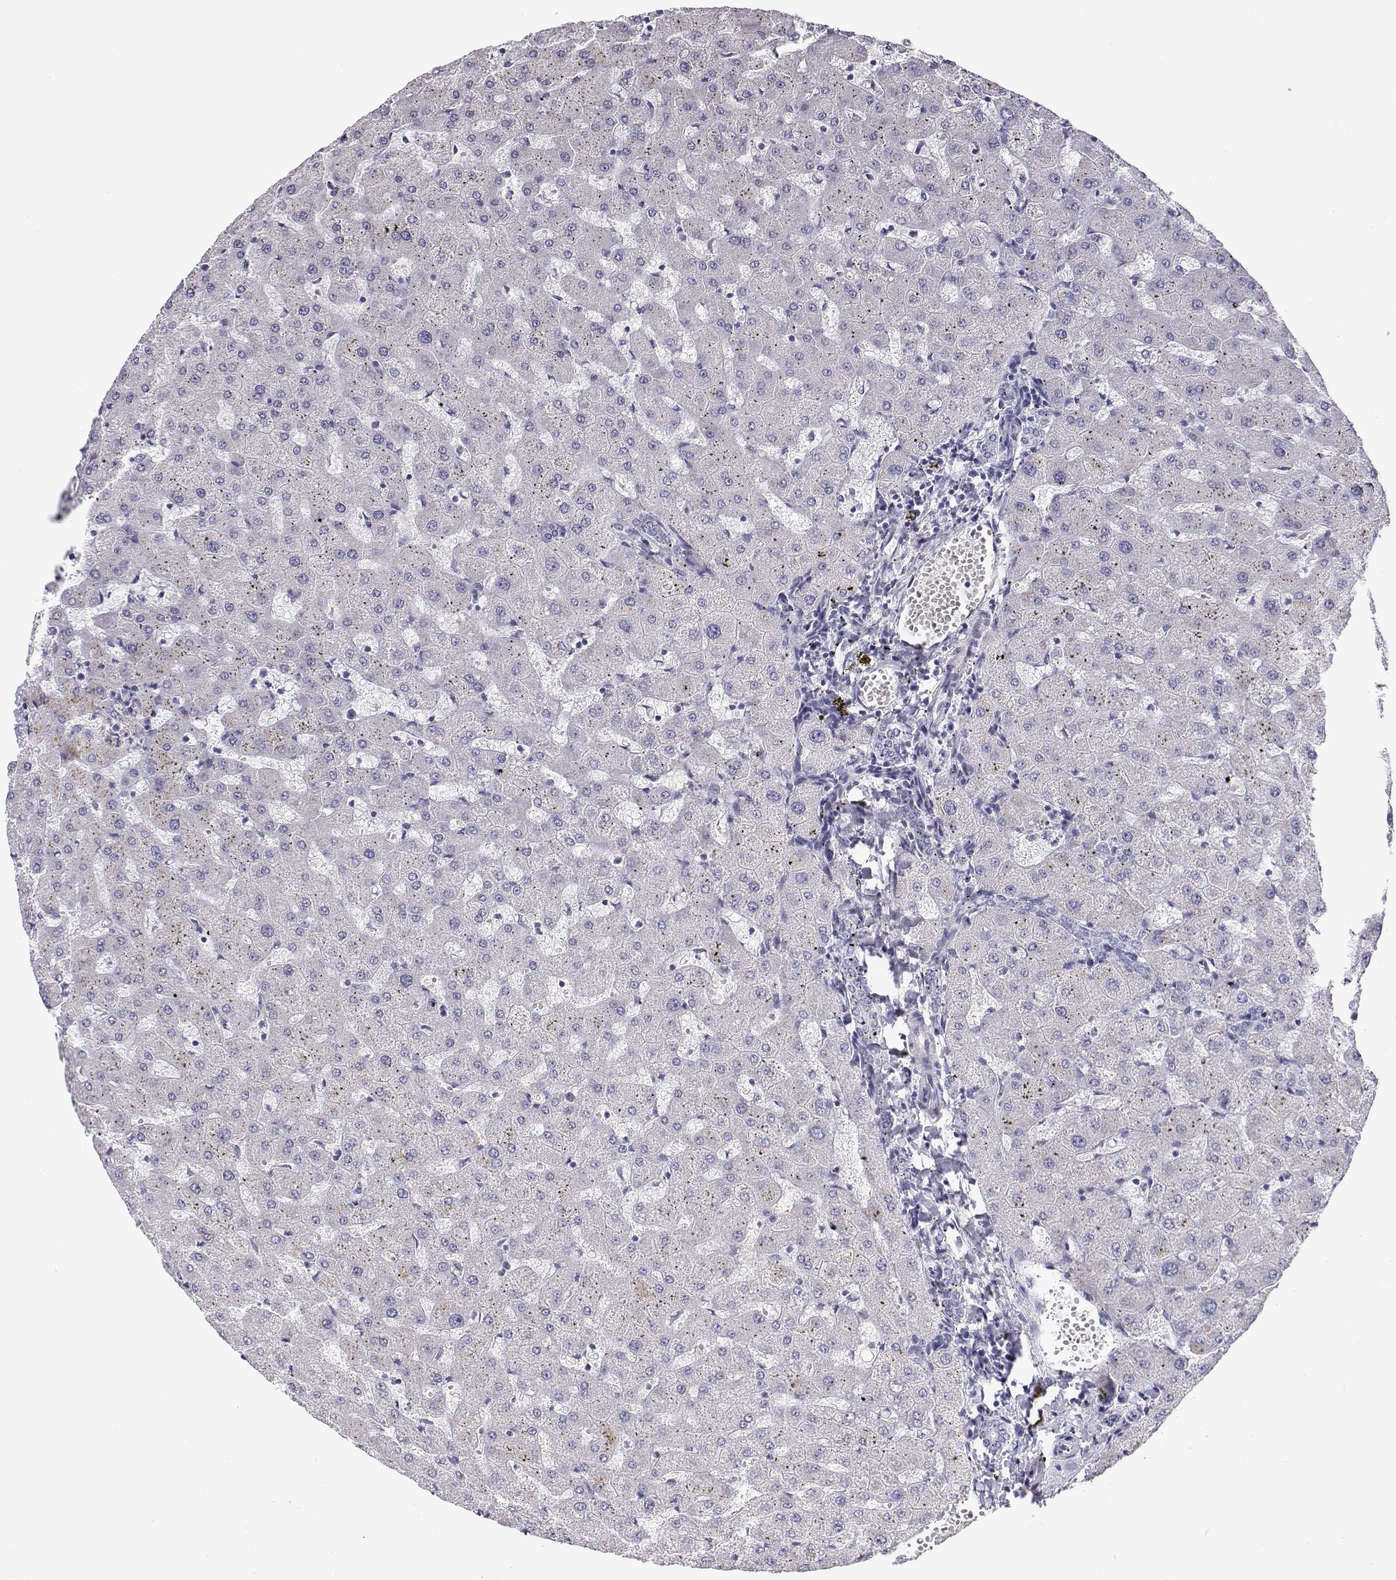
{"staining": {"intensity": "negative", "quantity": "none", "location": "none"}, "tissue": "liver", "cell_type": "Cholangiocytes", "image_type": "normal", "snomed": [{"axis": "morphology", "description": "Normal tissue, NOS"}, {"axis": "topography", "description": "Liver"}], "caption": "This is an immunohistochemistry histopathology image of normal human liver. There is no staining in cholangiocytes.", "gene": "ANKRD65", "patient": {"sex": "female", "age": 63}}